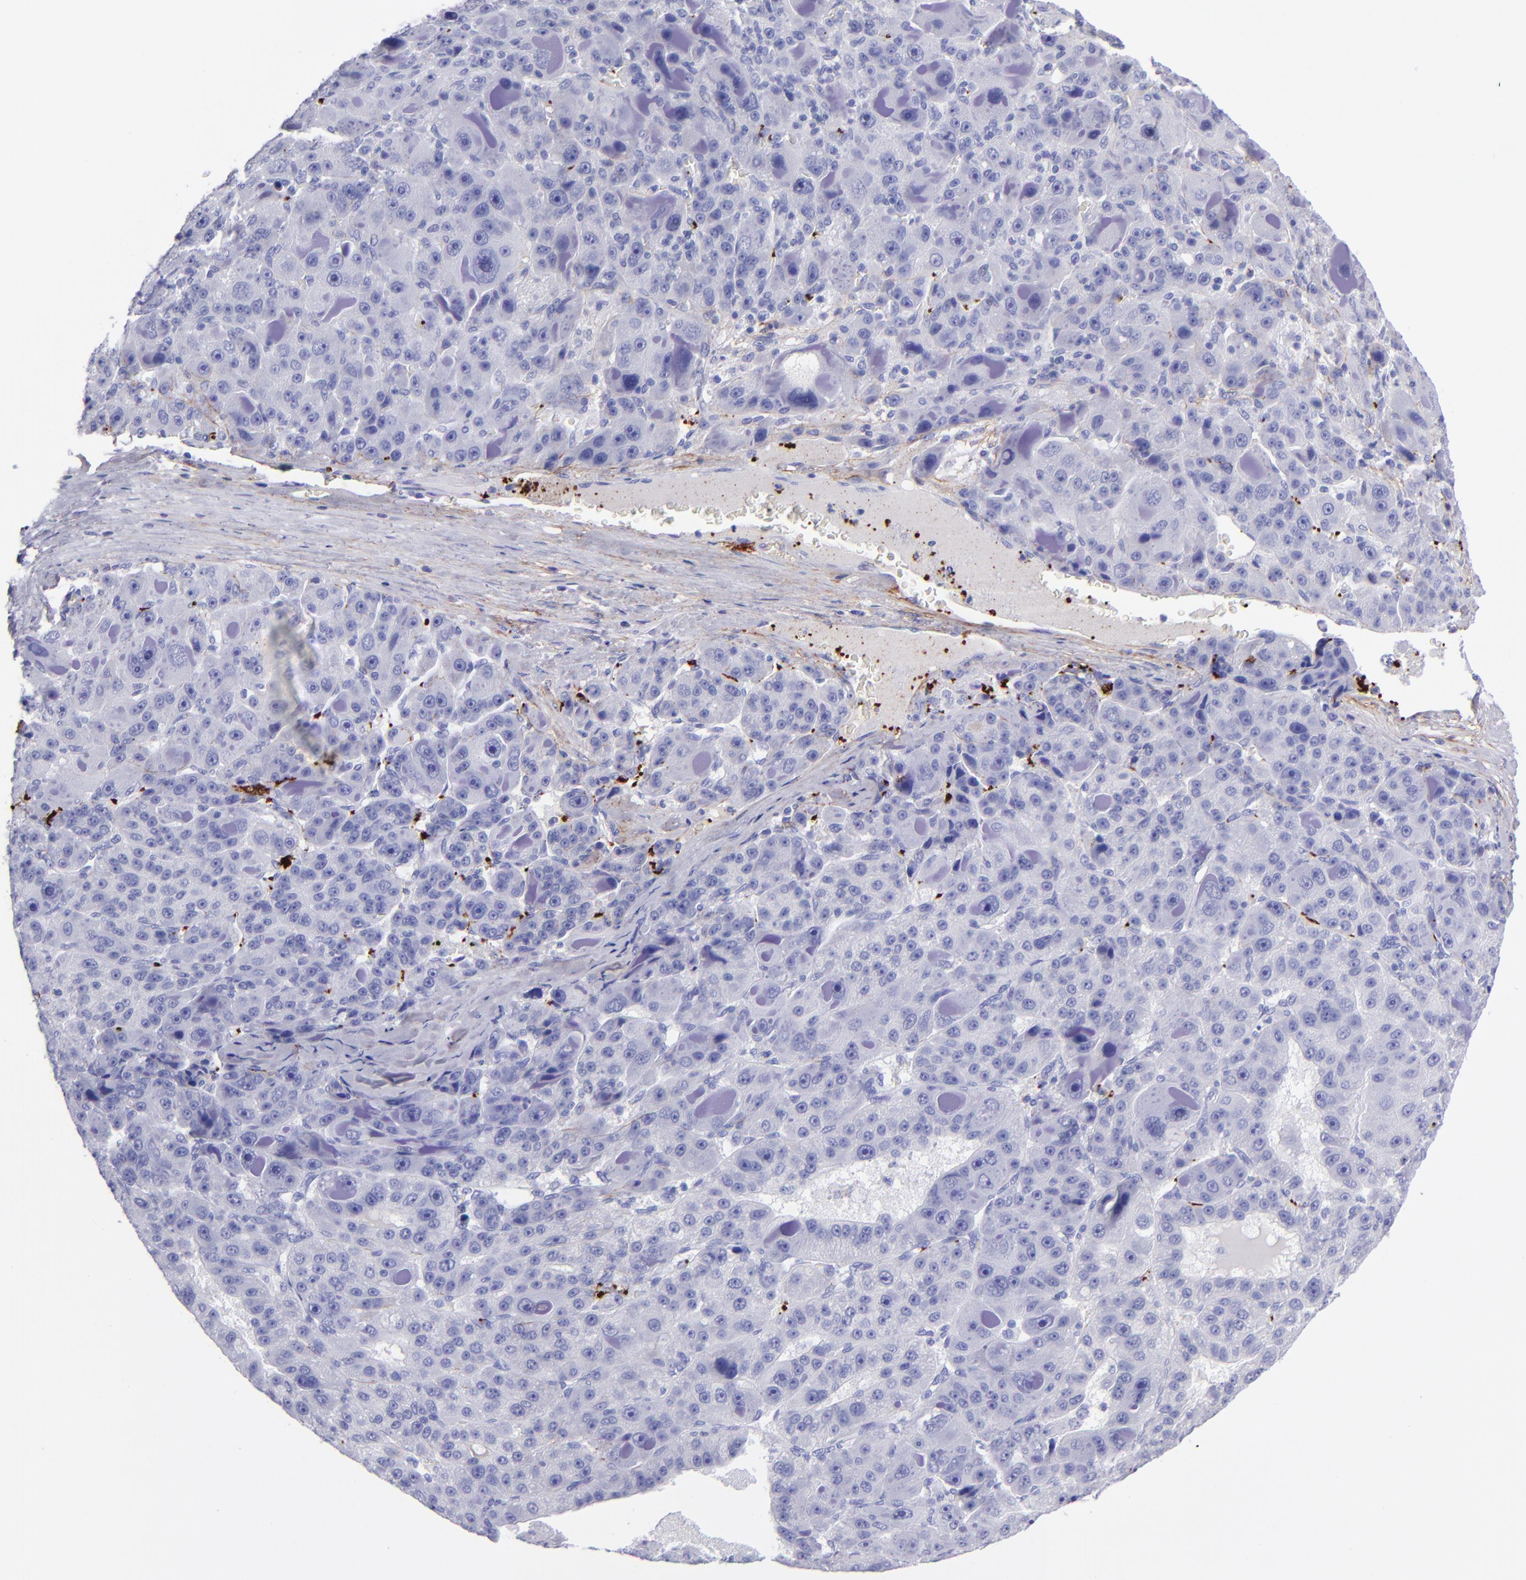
{"staining": {"intensity": "negative", "quantity": "none", "location": "none"}, "tissue": "liver cancer", "cell_type": "Tumor cells", "image_type": "cancer", "snomed": [{"axis": "morphology", "description": "Carcinoma, Hepatocellular, NOS"}, {"axis": "topography", "description": "Liver"}], "caption": "A histopathology image of human liver hepatocellular carcinoma is negative for staining in tumor cells.", "gene": "EFCAB13", "patient": {"sex": "male", "age": 76}}